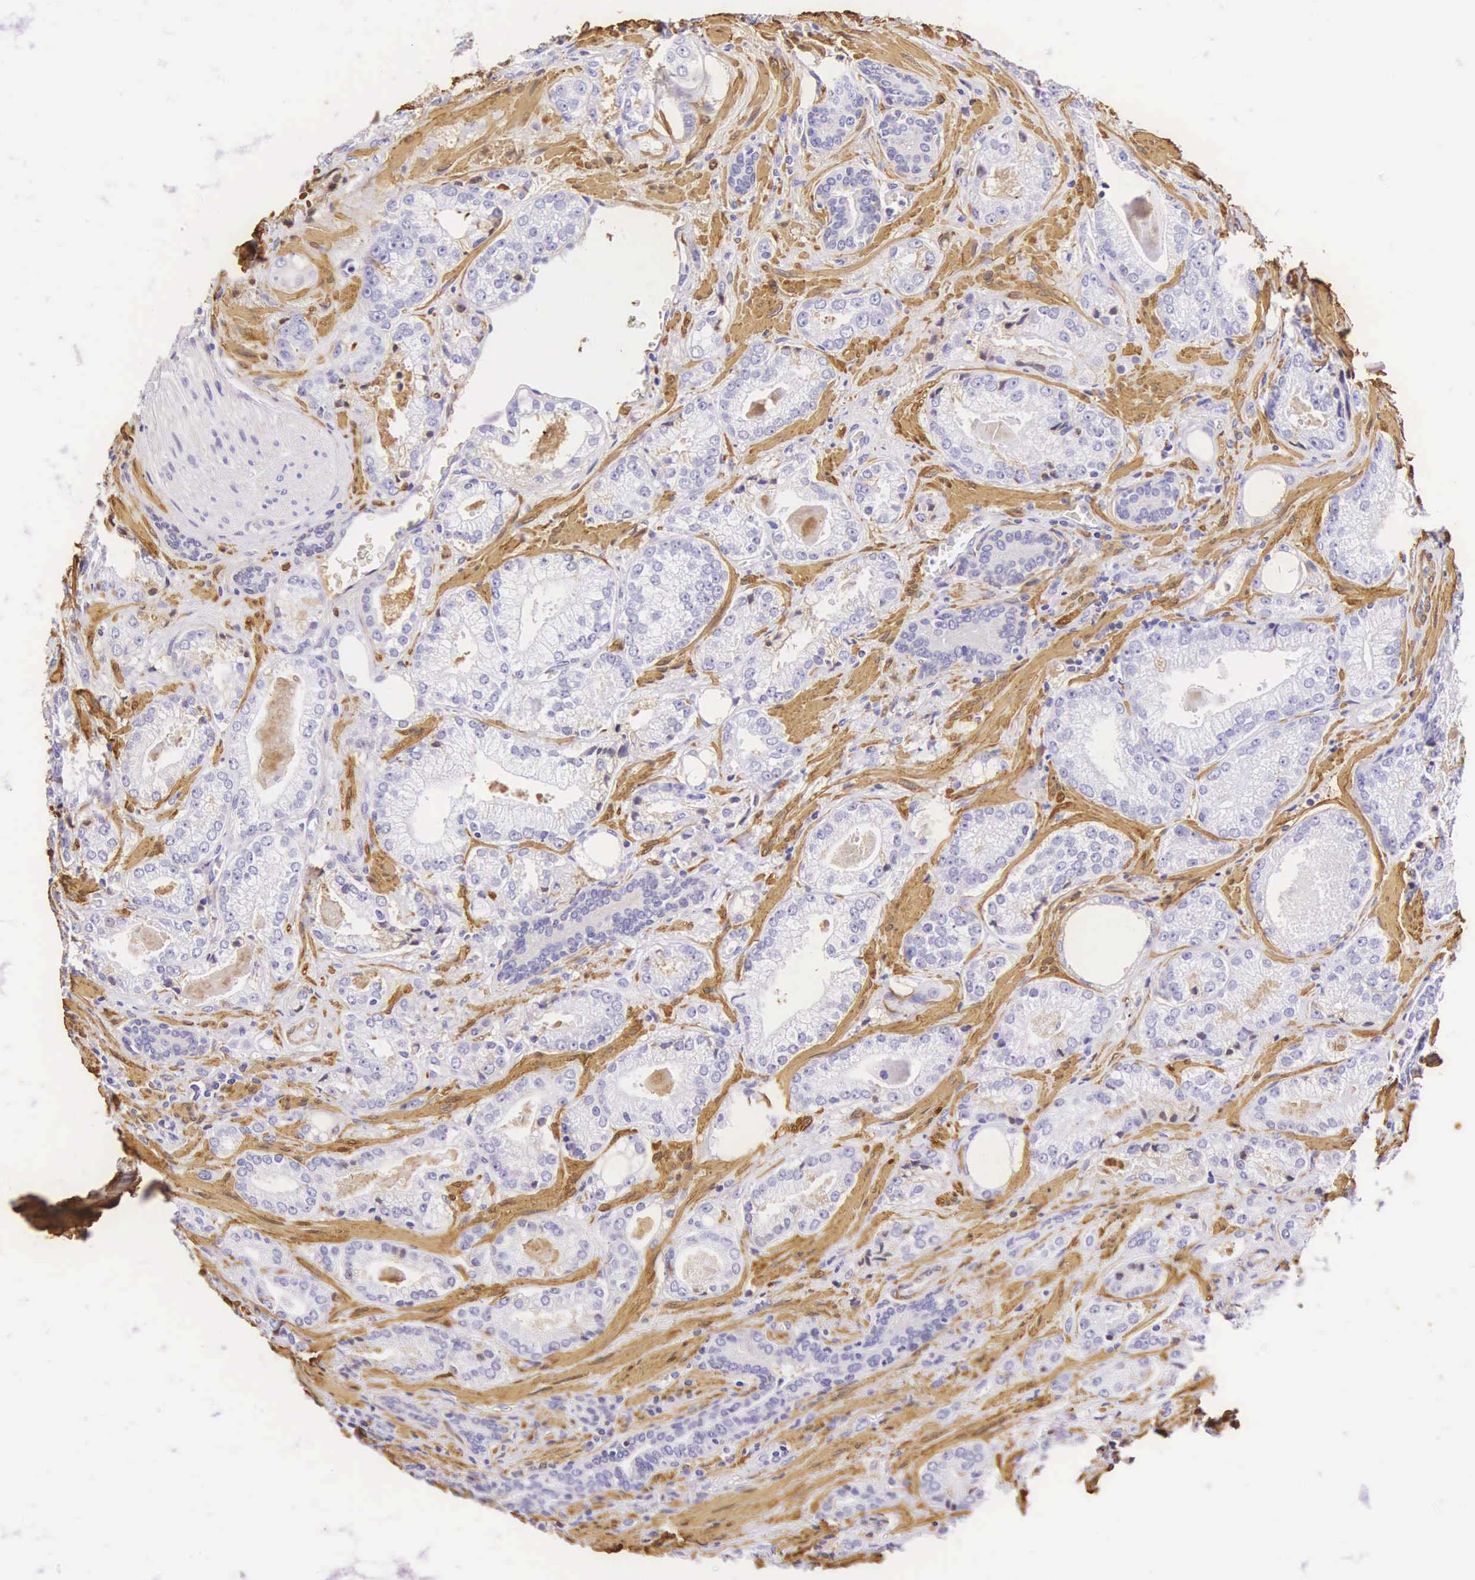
{"staining": {"intensity": "negative", "quantity": "none", "location": "none"}, "tissue": "prostate cancer", "cell_type": "Tumor cells", "image_type": "cancer", "snomed": [{"axis": "morphology", "description": "Adenocarcinoma, Medium grade"}, {"axis": "topography", "description": "Prostate"}], "caption": "This is an IHC photomicrograph of adenocarcinoma (medium-grade) (prostate). There is no expression in tumor cells.", "gene": "CNN1", "patient": {"sex": "male", "age": 68}}